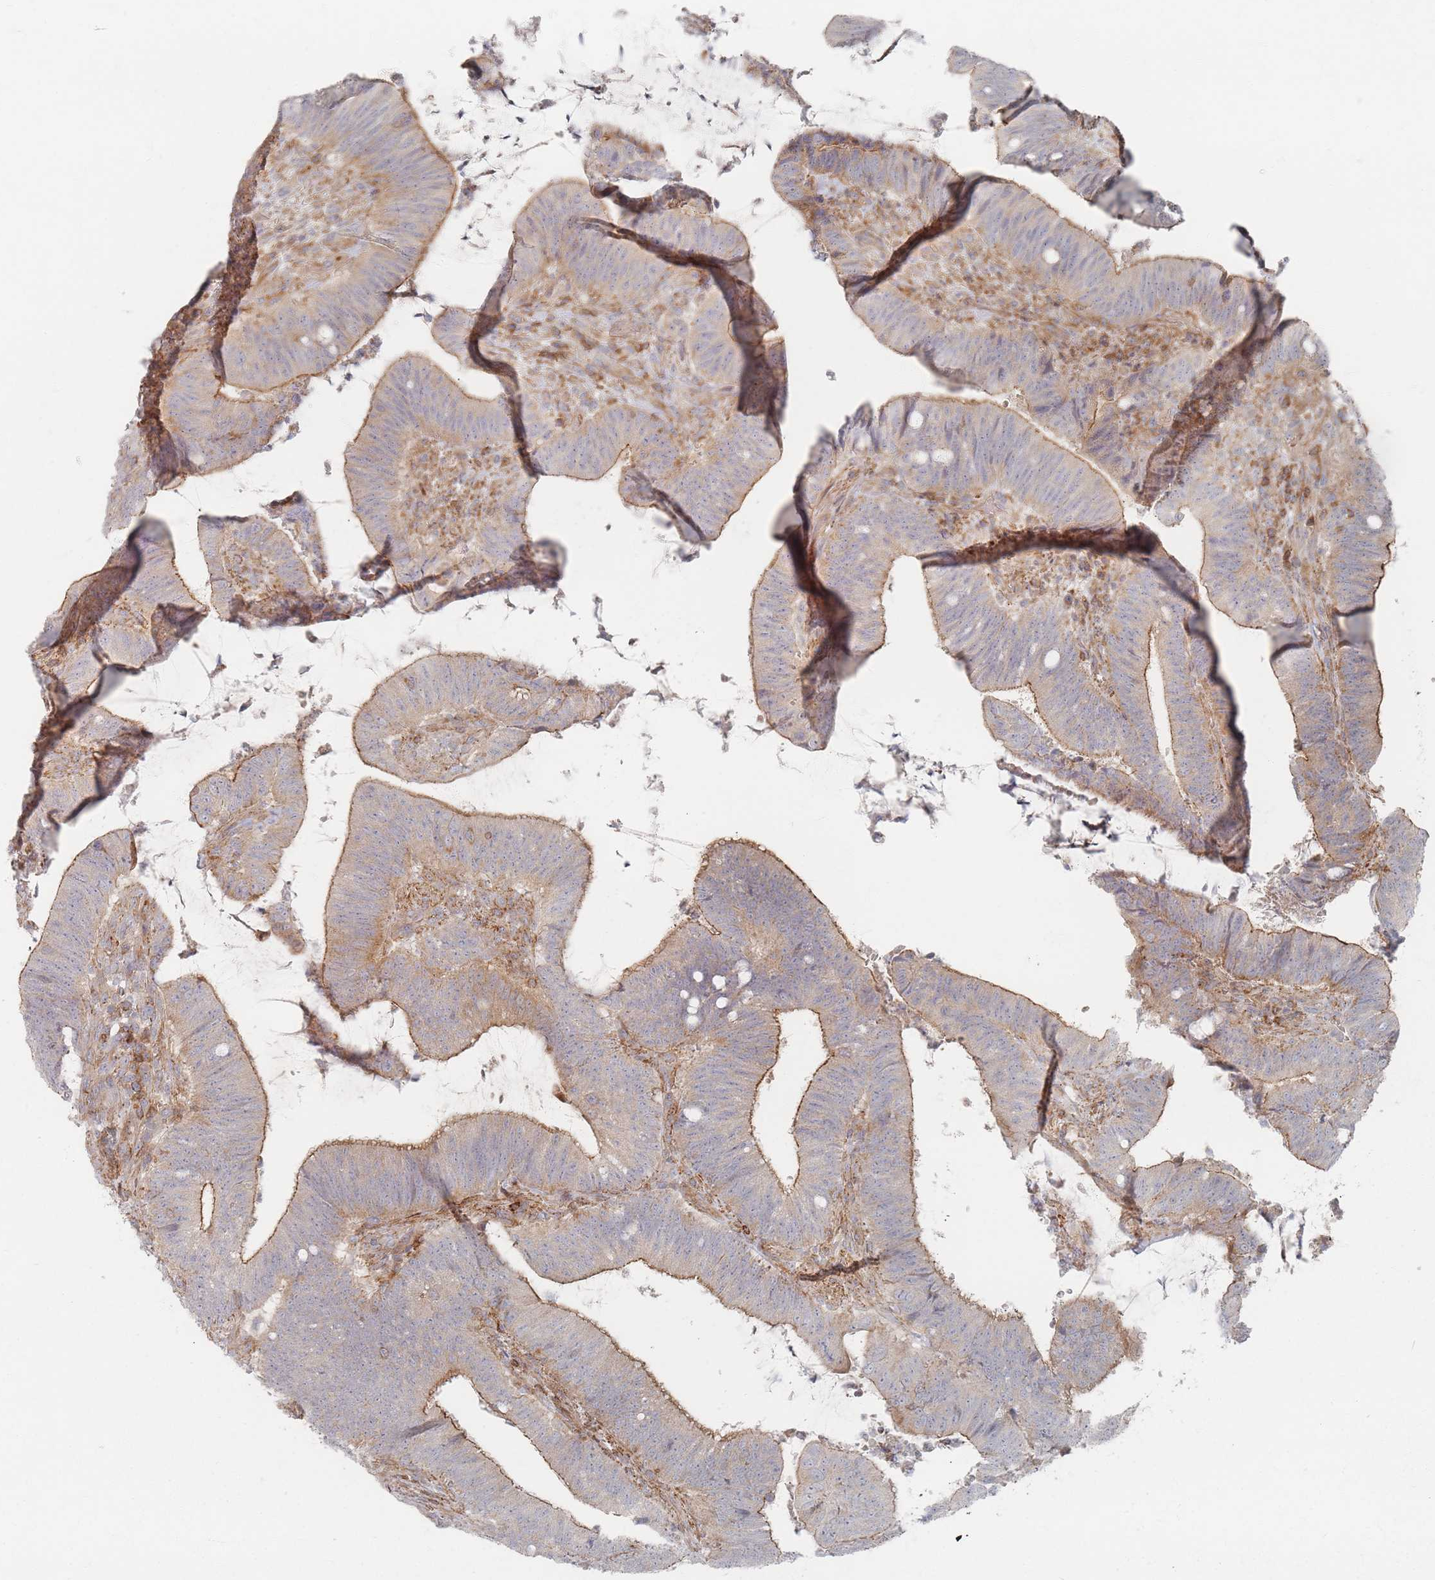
{"staining": {"intensity": "moderate", "quantity": ">75%", "location": "cytoplasmic/membranous"}, "tissue": "colorectal cancer", "cell_type": "Tumor cells", "image_type": "cancer", "snomed": [{"axis": "morphology", "description": "Adenocarcinoma, NOS"}, {"axis": "topography", "description": "Colon"}], "caption": "Colorectal cancer stained for a protein exhibits moderate cytoplasmic/membranous positivity in tumor cells.", "gene": "ZNF852", "patient": {"sex": "female", "age": 43}}